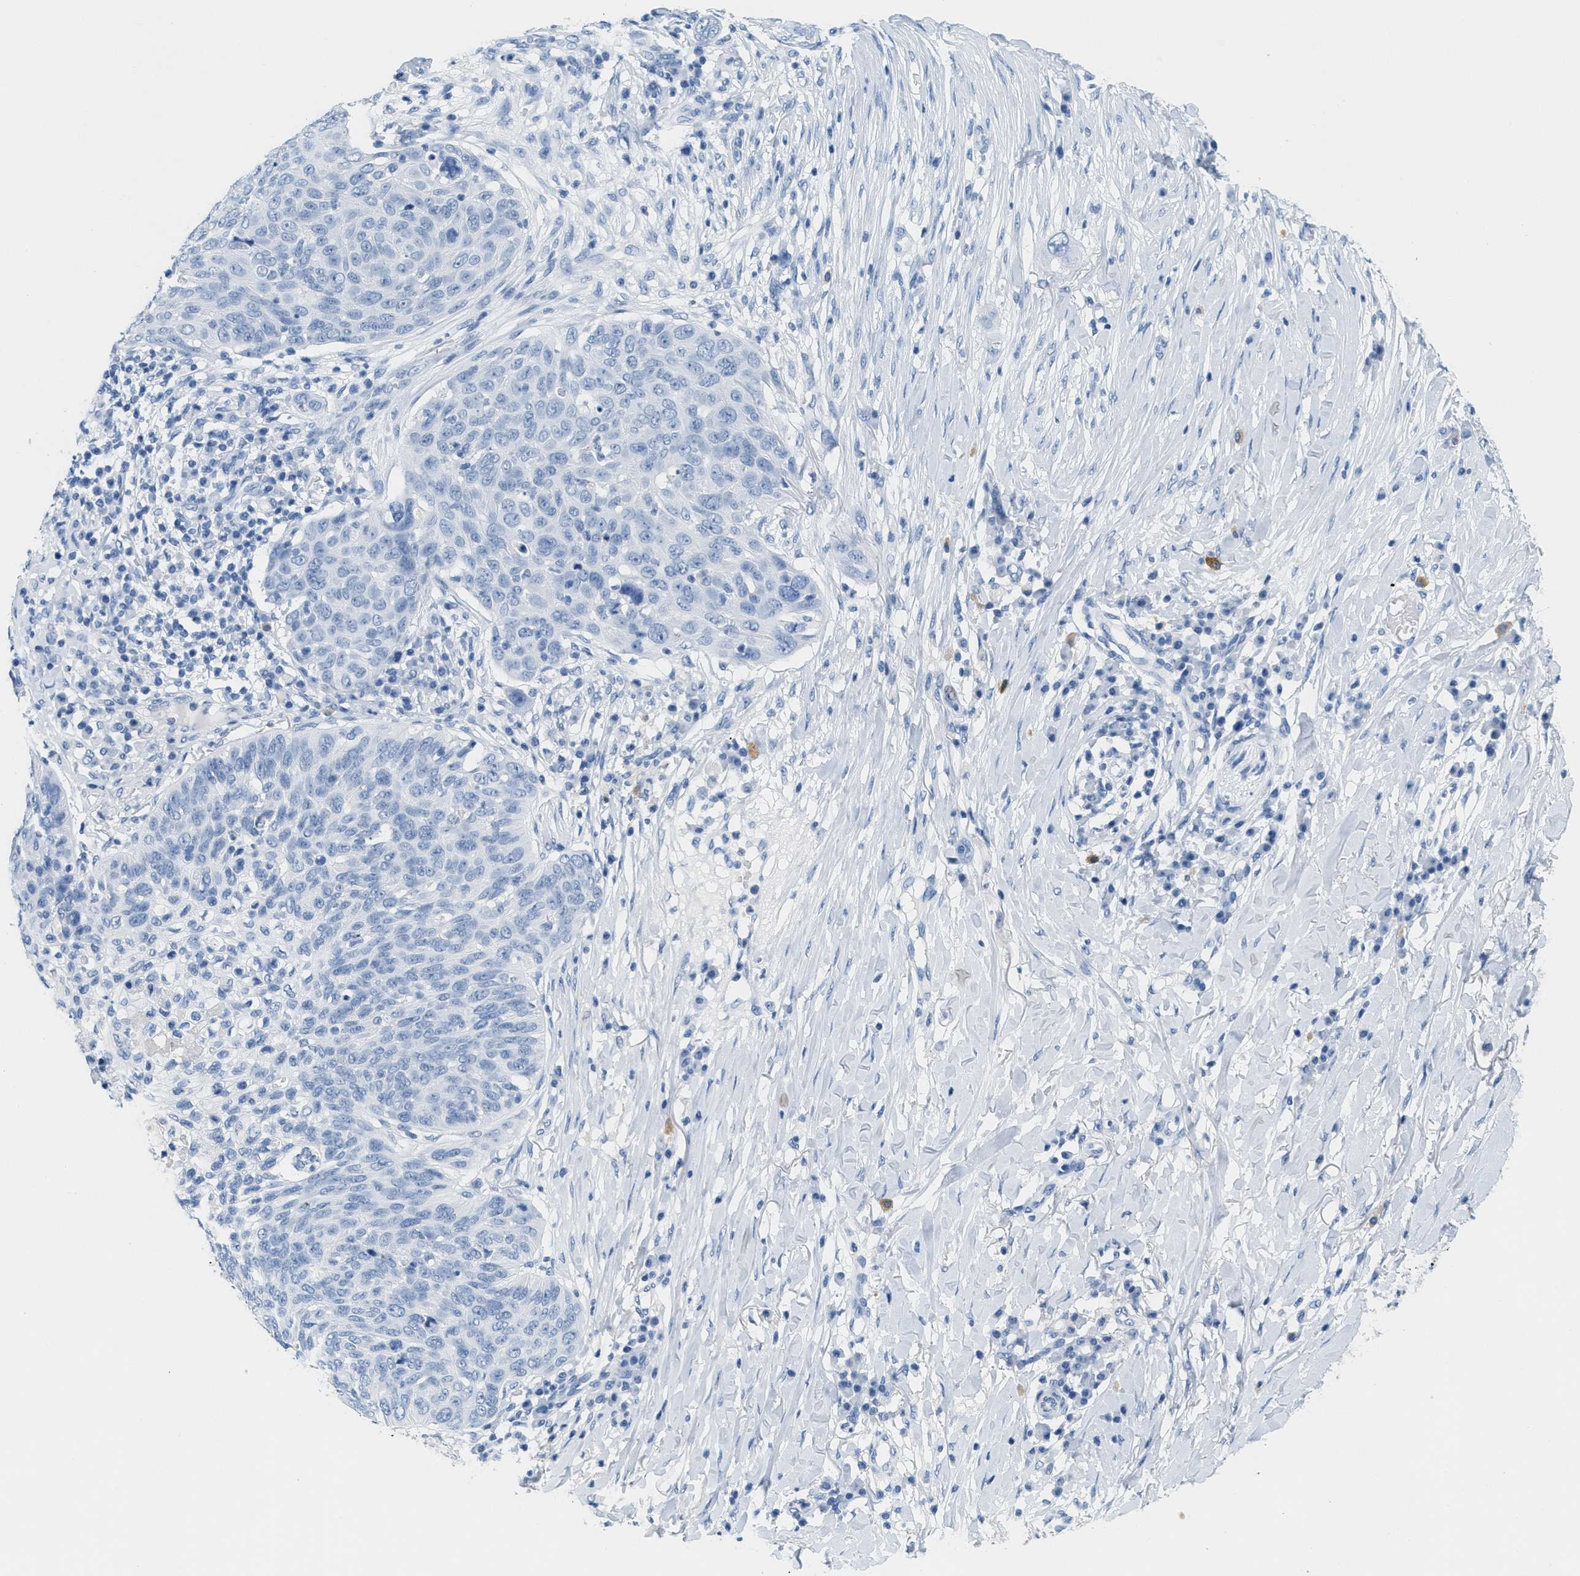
{"staining": {"intensity": "negative", "quantity": "none", "location": "none"}, "tissue": "skin cancer", "cell_type": "Tumor cells", "image_type": "cancer", "snomed": [{"axis": "morphology", "description": "Basal cell carcinoma"}, {"axis": "topography", "description": "Skin"}], "caption": "An immunohistochemistry (IHC) photomicrograph of basal cell carcinoma (skin) is shown. There is no staining in tumor cells of basal cell carcinoma (skin).", "gene": "GPM6A", "patient": {"sex": "female", "age": 88}}